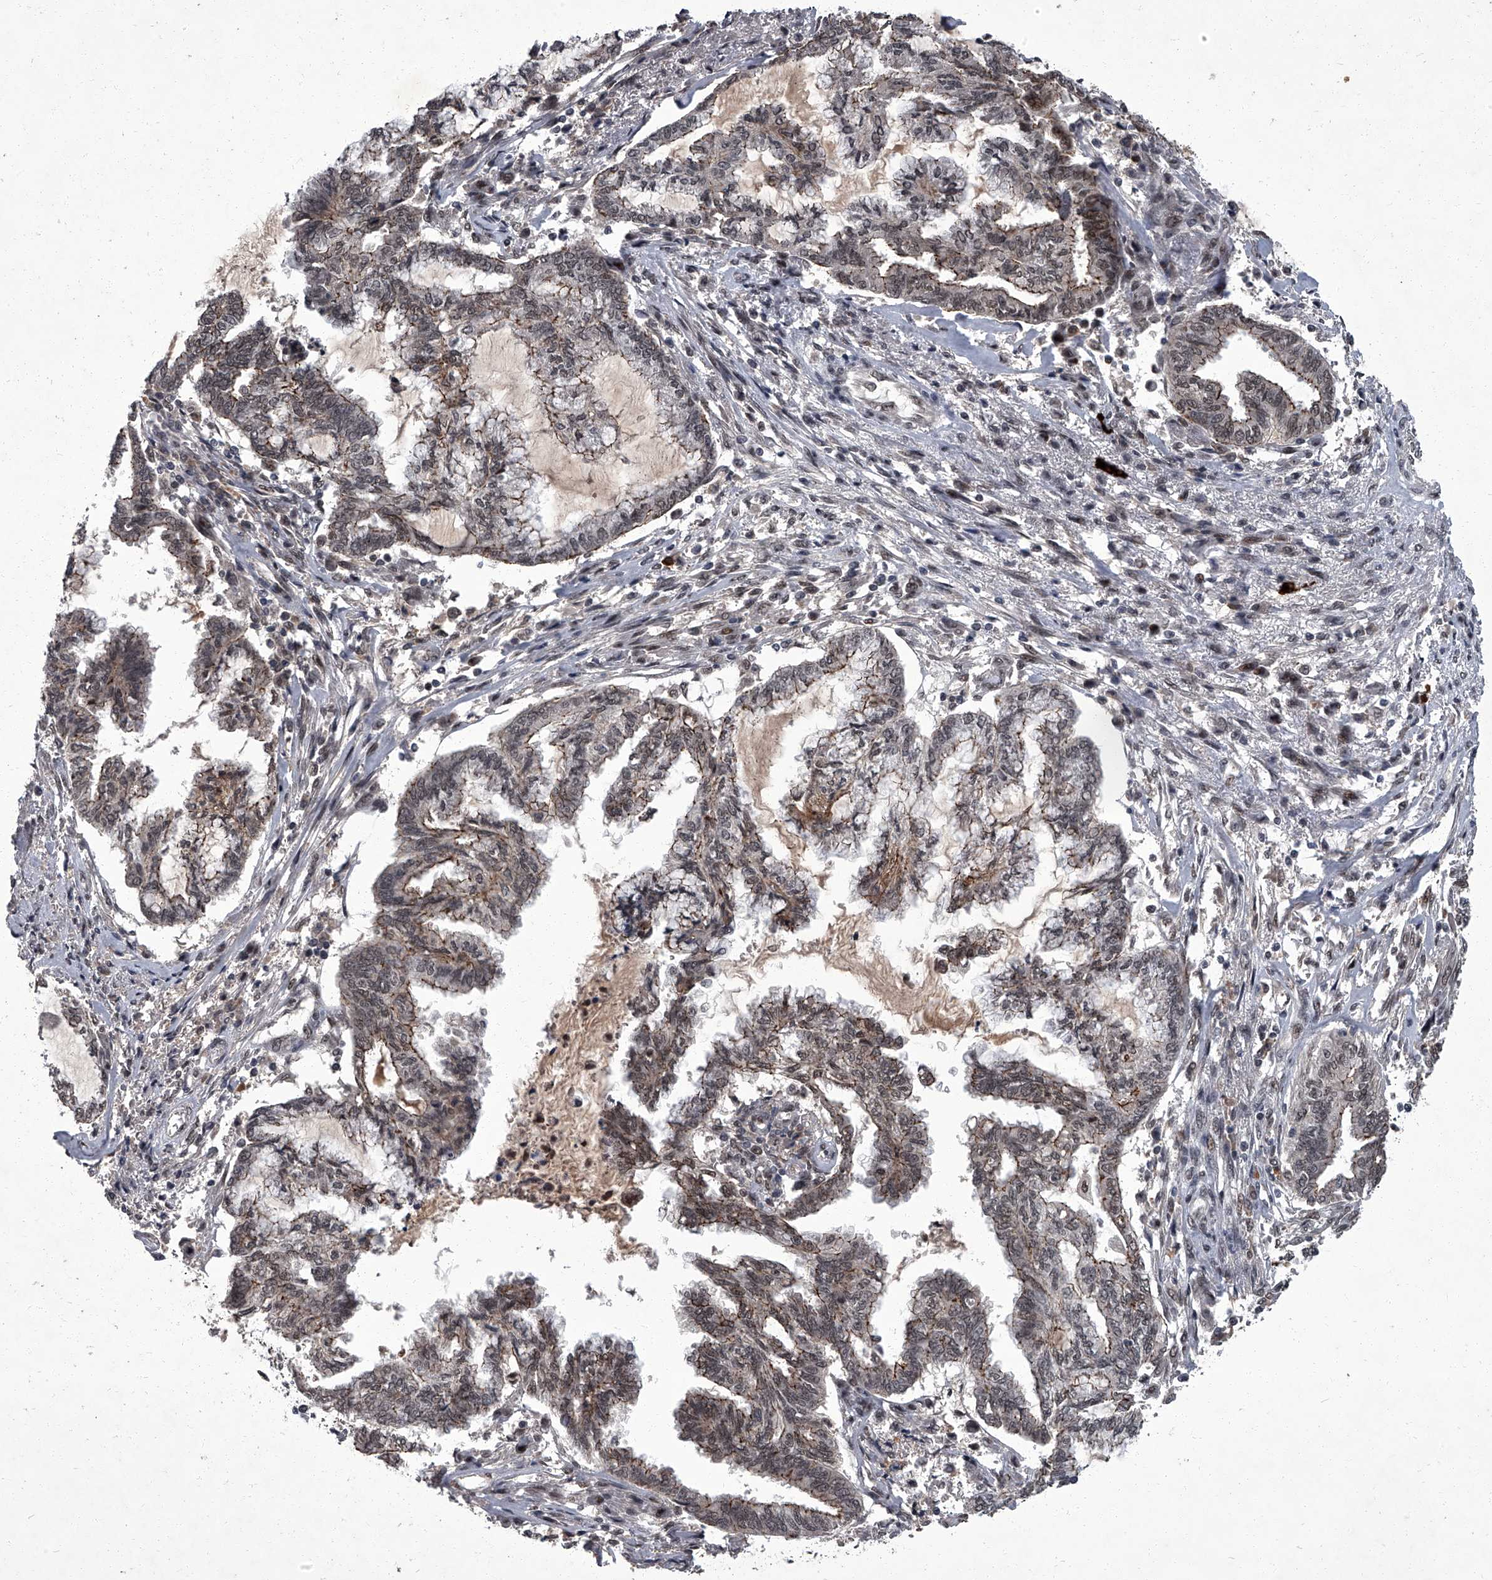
{"staining": {"intensity": "moderate", "quantity": "25%-75%", "location": "cytoplasmic/membranous,nuclear"}, "tissue": "endometrial cancer", "cell_type": "Tumor cells", "image_type": "cancer", "snomed": [{"axis": "morphology", "description": "Adenocarcinoma, NOS"}, {"axis": "topography", "description": "Endometrium"}], "caption": "Protein expression analysis of adenocarcinoma (endometrial) reveals moderate cytoplasmic/membranous and nuclear expression in approximately 25%-75% of tumor cells.", "gene": "ZNF518B", "patient": {"sex": "female", "age": 86}}